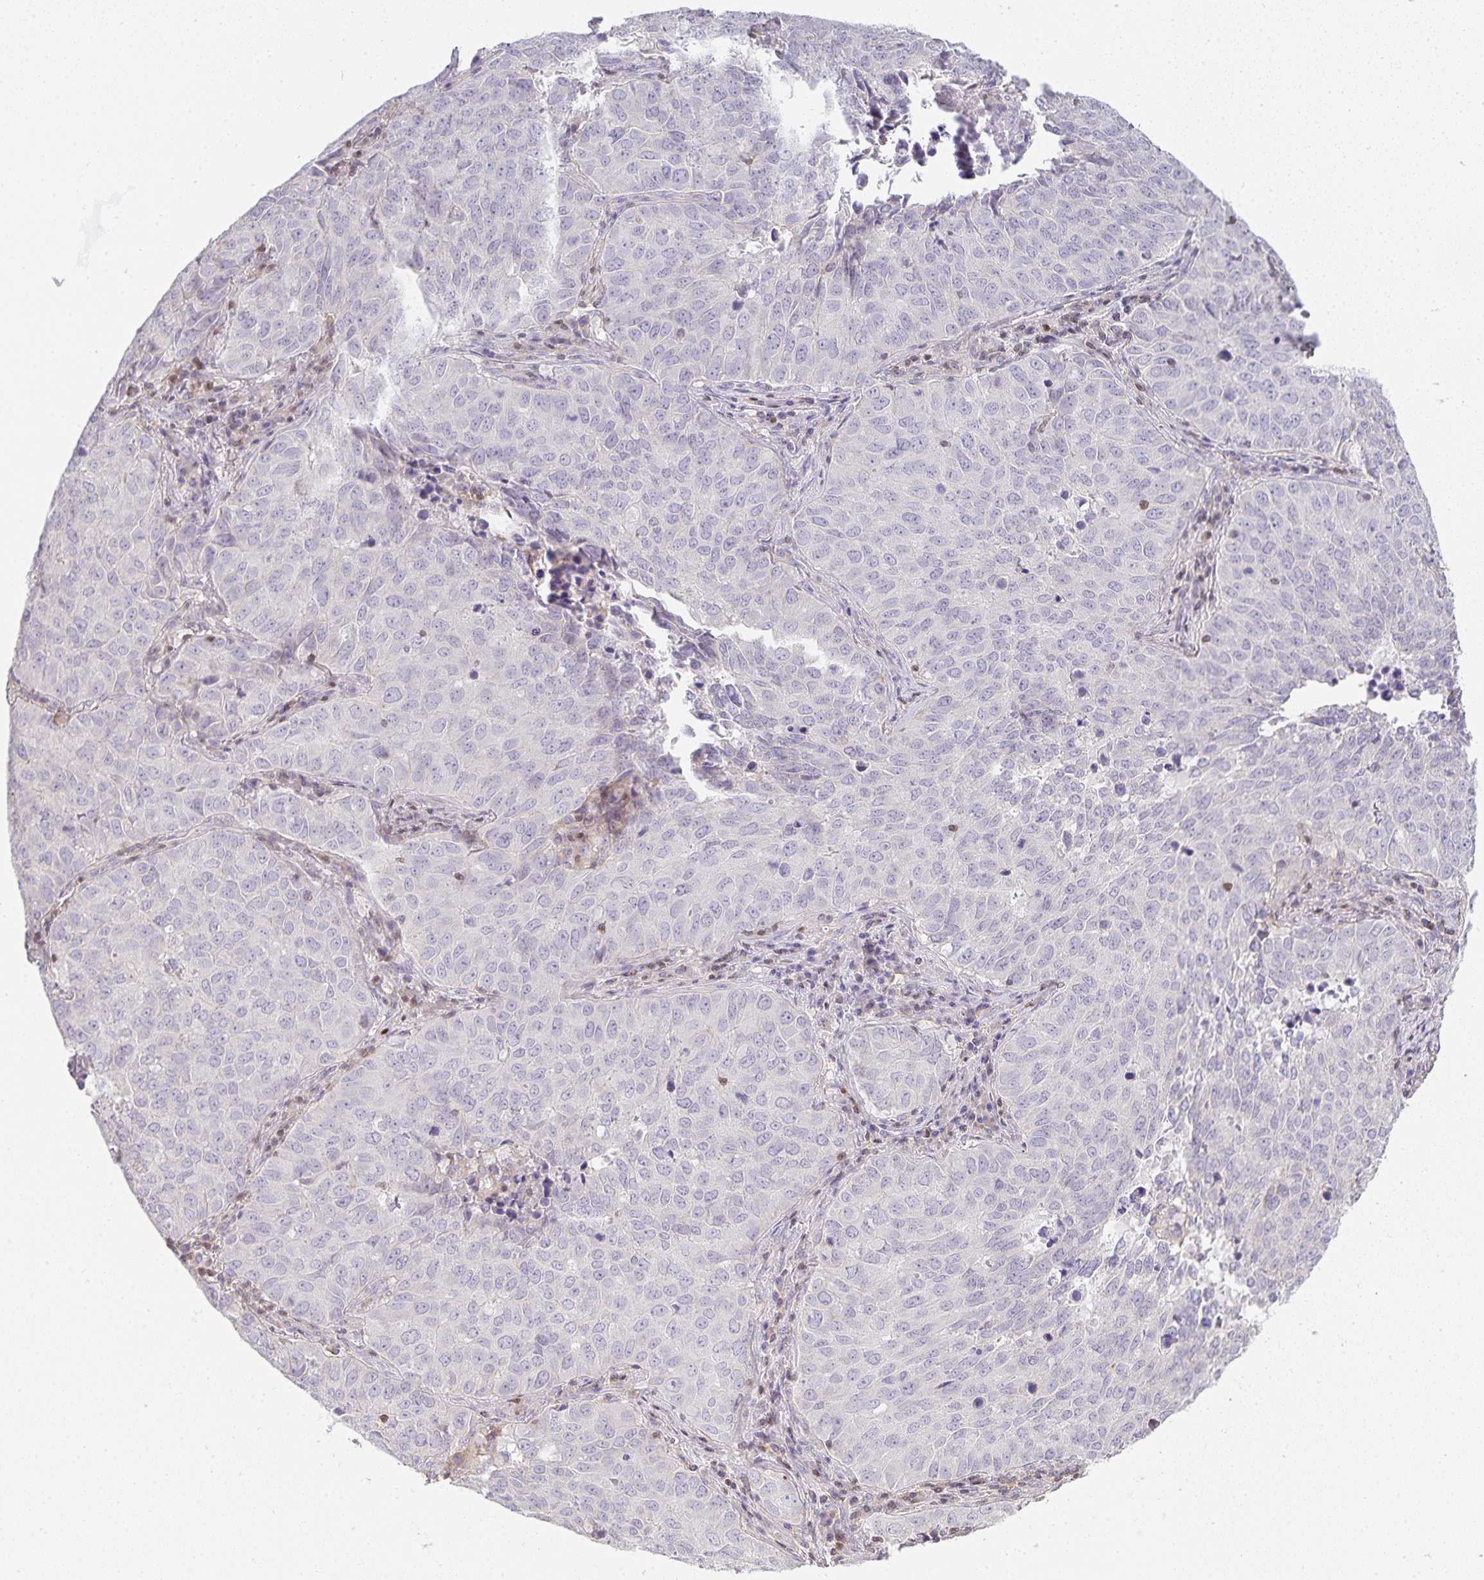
{"staining": {"intensity": "negative", "quantity": "none", "location": "none"}, "tissue": "lung cancer", "cell_type": "Tumor cells", "image_type": "cancer", "snomed": [{"axis": "morphology", "description": "Adenocarcinoma, NOS"}, {"axis": "topography", "description": "Lung"}], "caption": "Lung cancer was stained to show a protein in brown. There is no significant staining in tumor cells. Nuclei are stained in blue.", "gene": "GATA3", "patient": {"sex": "female", "age": 50}}